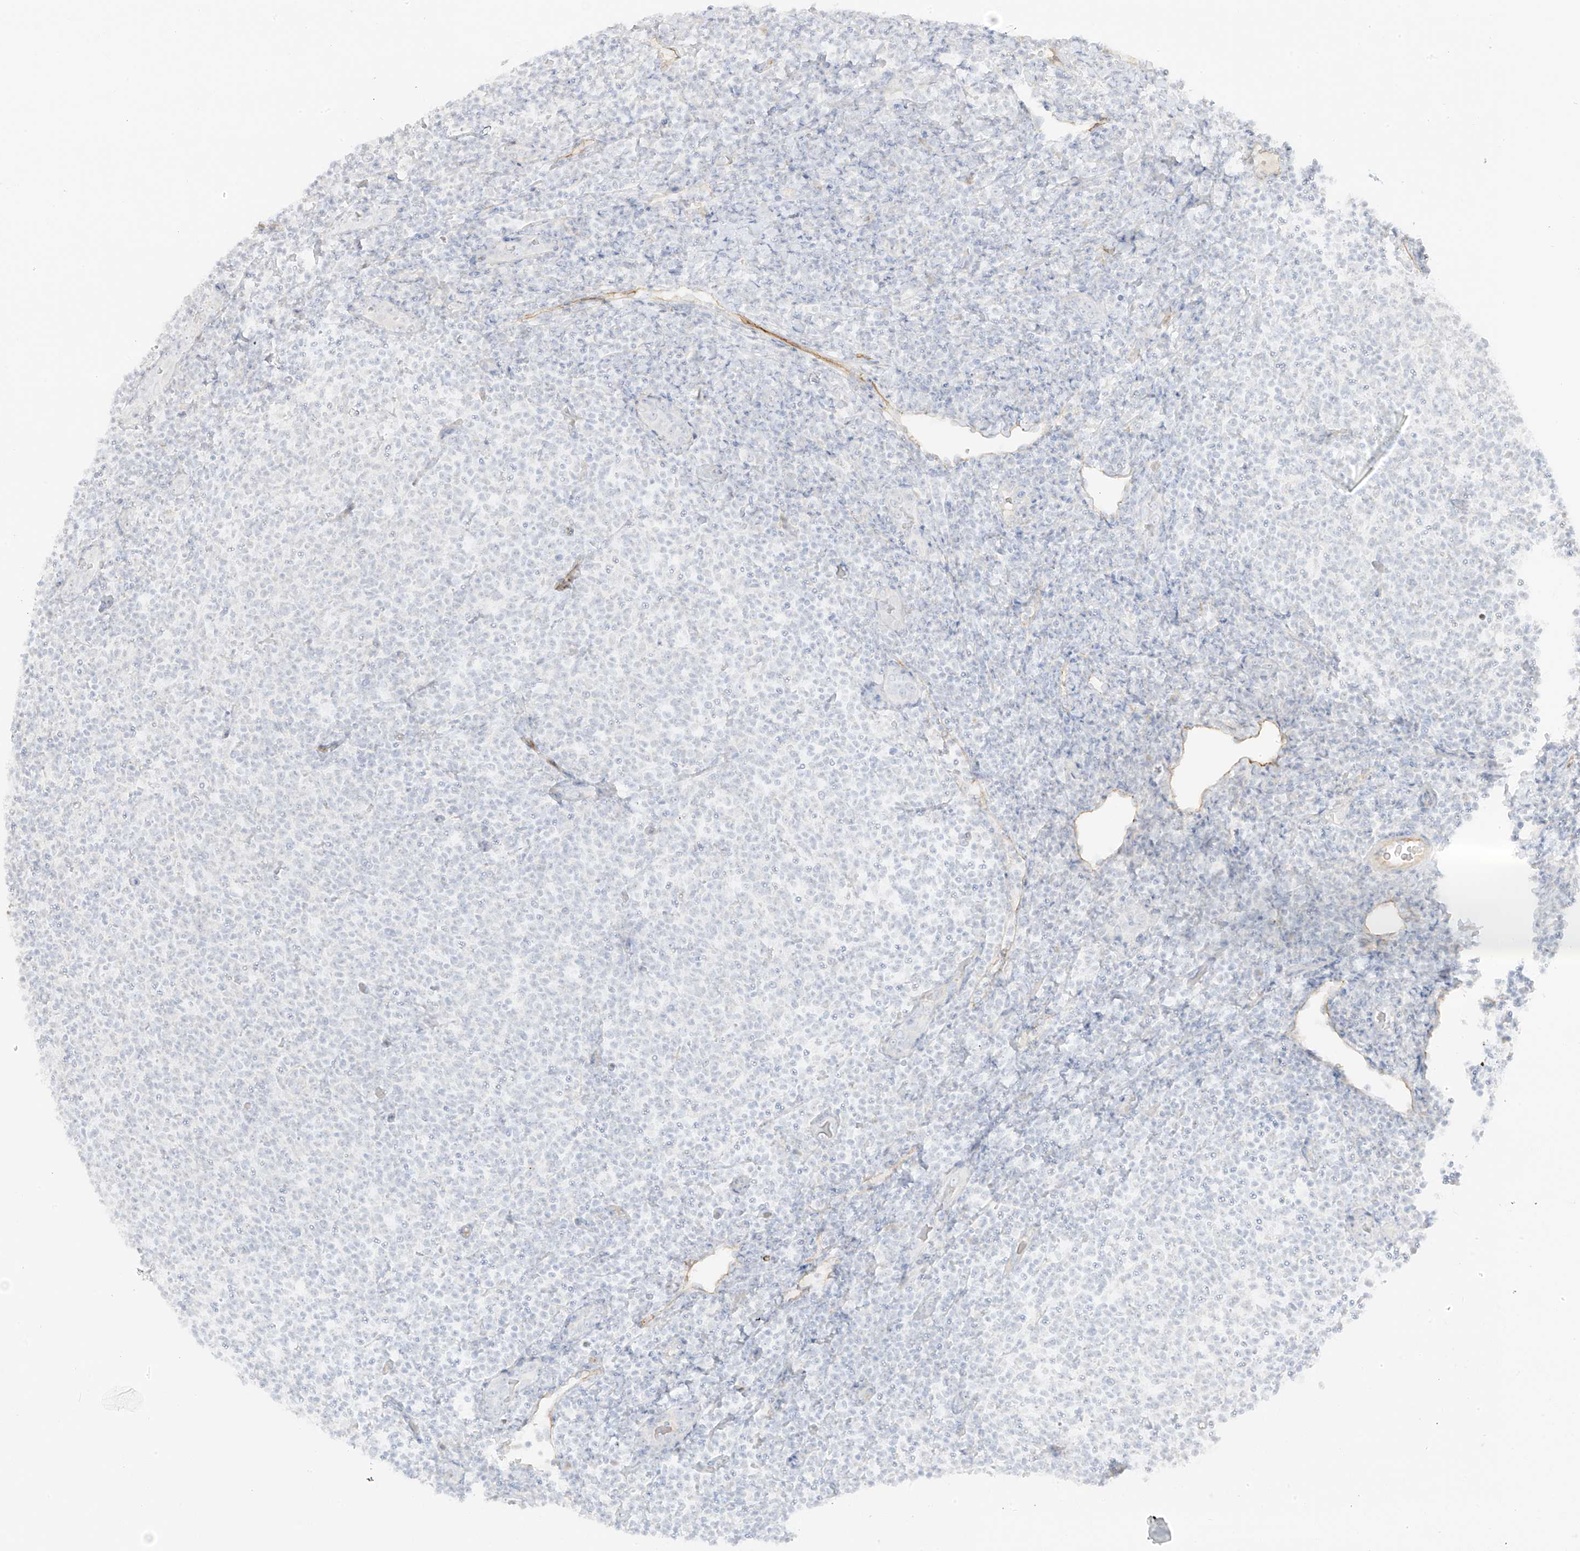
{"staining": {"intensity": "negative", "quantity": "none", "location": "none"}, "tissue": "lymphoma", "cell_type": "Tumor cells", "image_type": "cancer", "snomed": [{"axis": "morphology", "description": "Malignant lymphoma, non-Hodgkin's type, Low grade"}, {"axis": "topography", "description": "Lymph node"}], "caption": "Immunohistochemical staining of malignant lymphoma, non-Hodgkin's type (low-grade) displays no significant expression in tumor cells.", "gene": "C11orf87", "patient": {"sex": "male", "age": 66}}